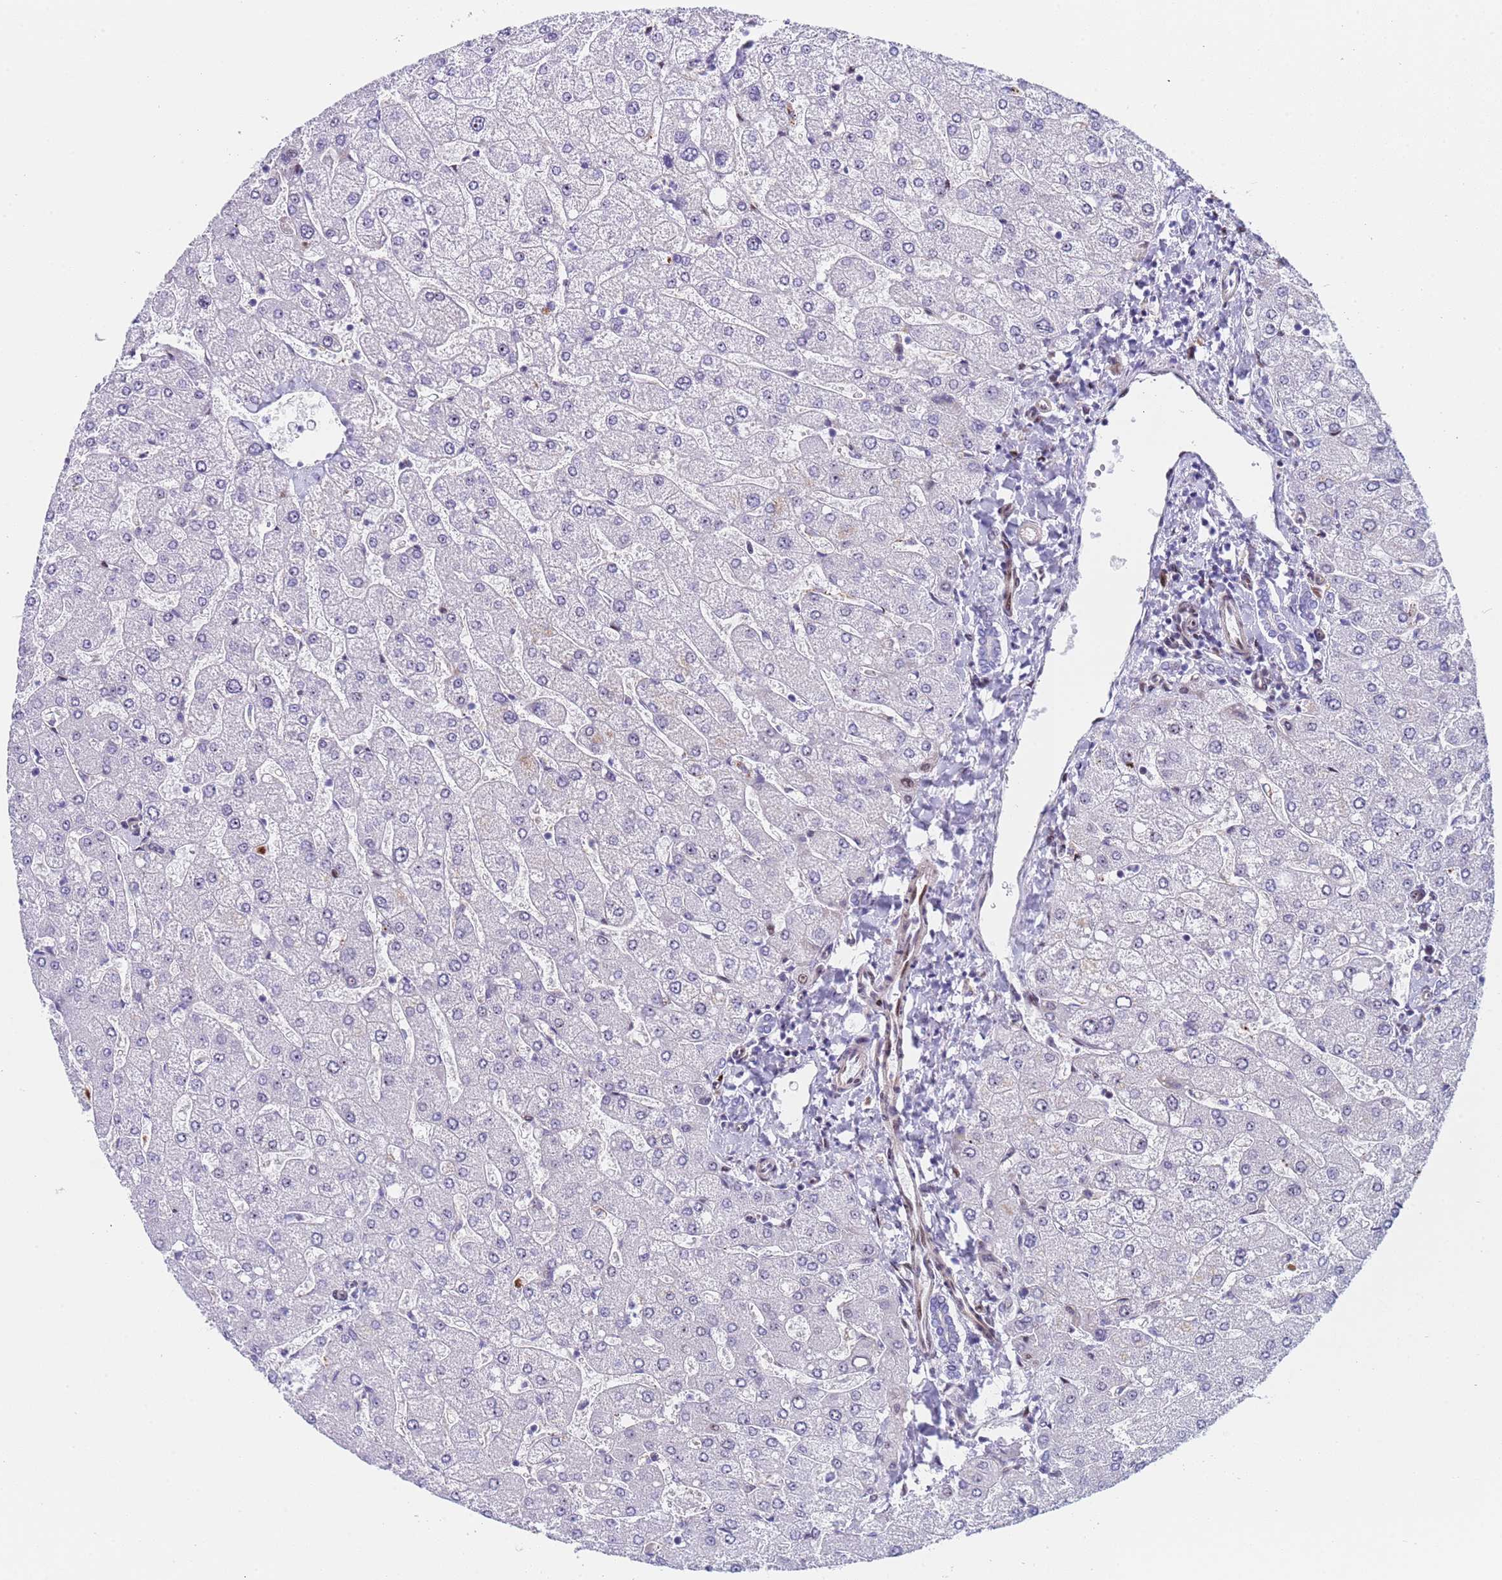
{"staining": {"intensity": "negative", "quantity": "none", "location": "none"}, "tissue": "liver", "cell_type": "Cholangiocytes", "image_type": "normal", "snomed": [{"axis": "morphology", "description": "Normal tissue, NOS"}, {"axis": "topography", "description": "Liver"}], "caption": "Immunohistochemistry photomicrograph of unremarkable human liver stained for a protein (brown), which demonstrates no positivity in cholangiocytes.", "gene": "POP5", "patient": {"sex": "male", "age": 55}}